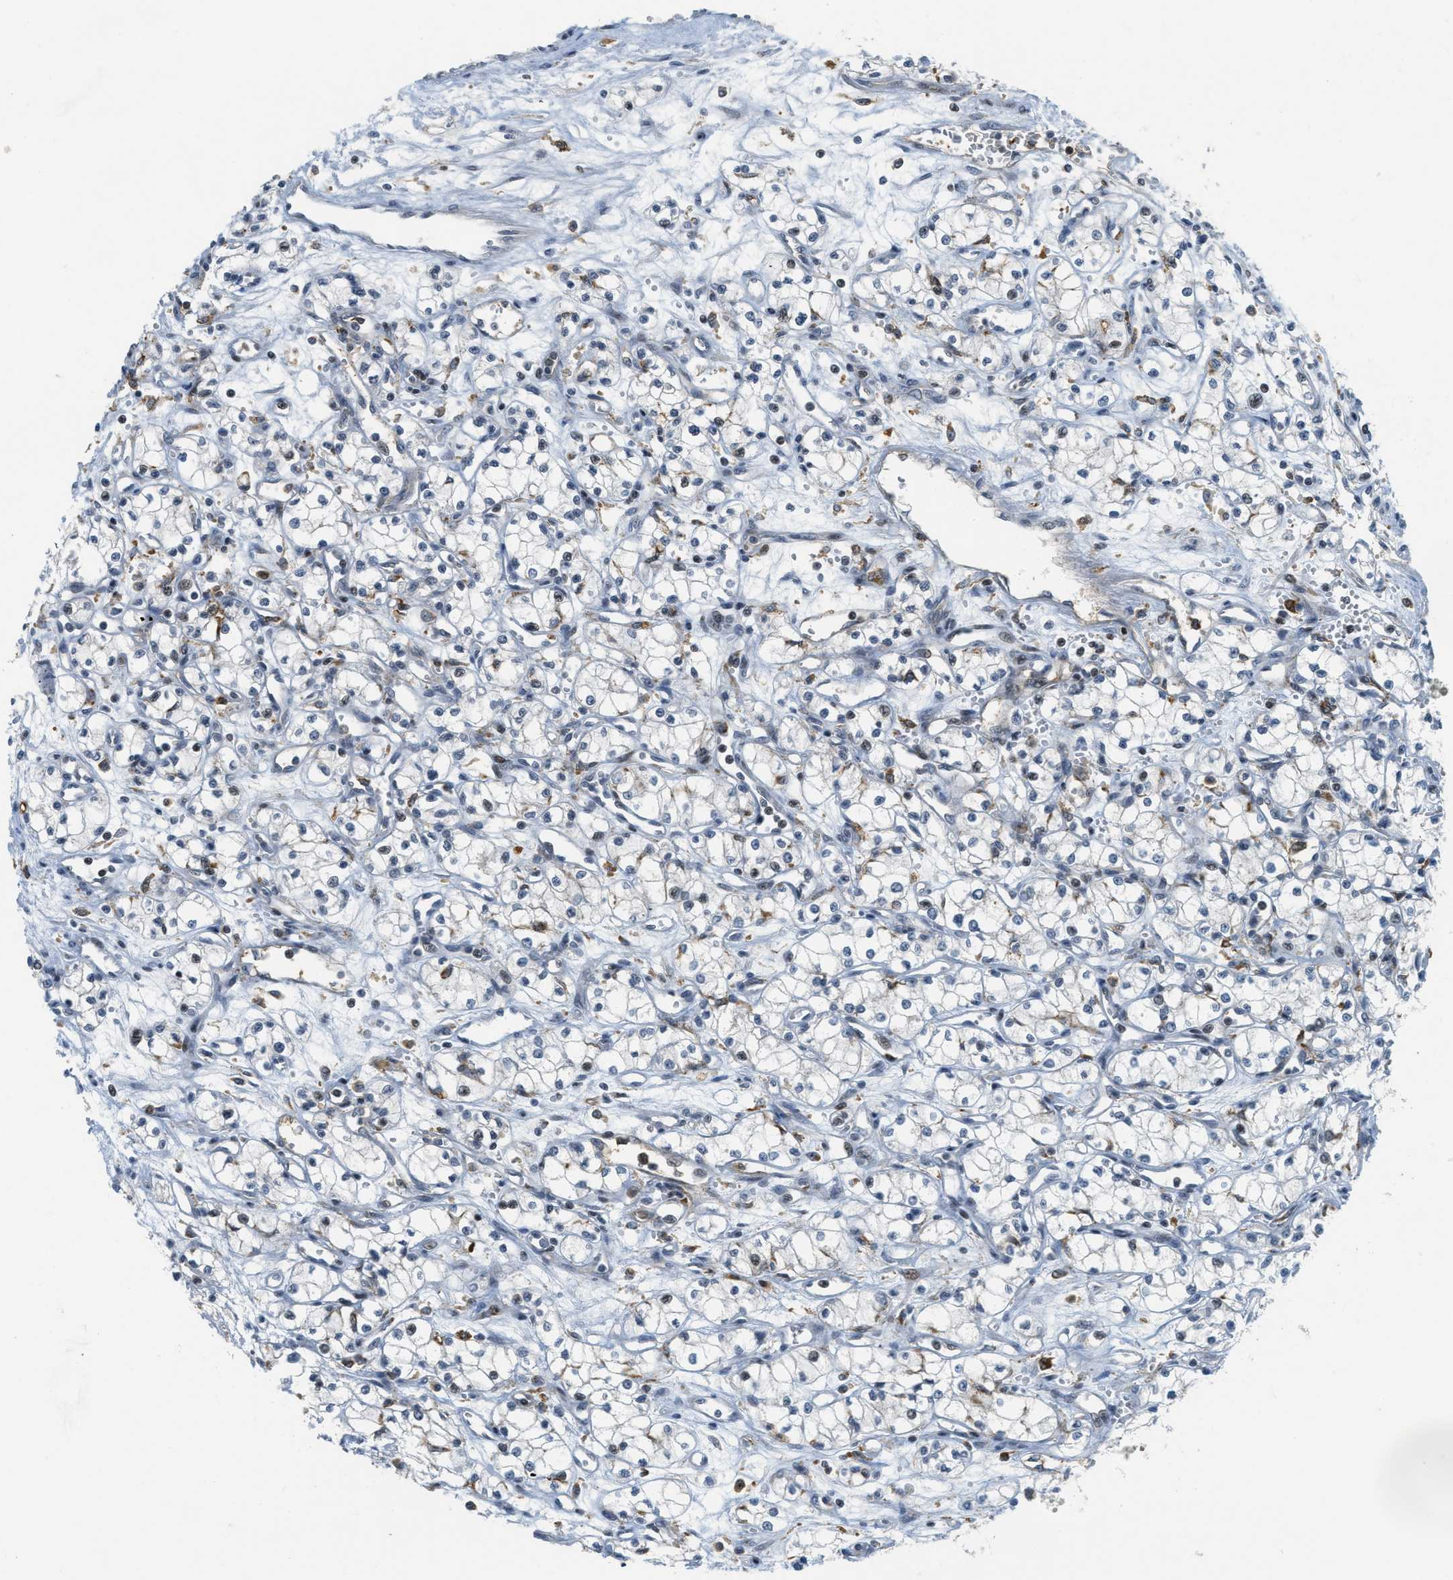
{"staining": {"intensity": "moderate", "quantity": "<25%", "location": "nuclear"}, "tissue": "renal cancer", "cell_type": "Tumor cells", "image_type": "cancer", "snomed": [{"axis": "morphology", "description": "Normal tissue, NOS"}, {"axis": "morphology", "description": "Adenocarcinoma, NOS"}, {"axis": "topography", "description": "Kidney"}], "caption": "Immunohistochemical staining of human renal adenocarcinoma shows low levels of moderate nuclear protein positivity in about <25% of tumor cells.", "gene": "ING1", "patient": {"sex": "male", "age": 59}}